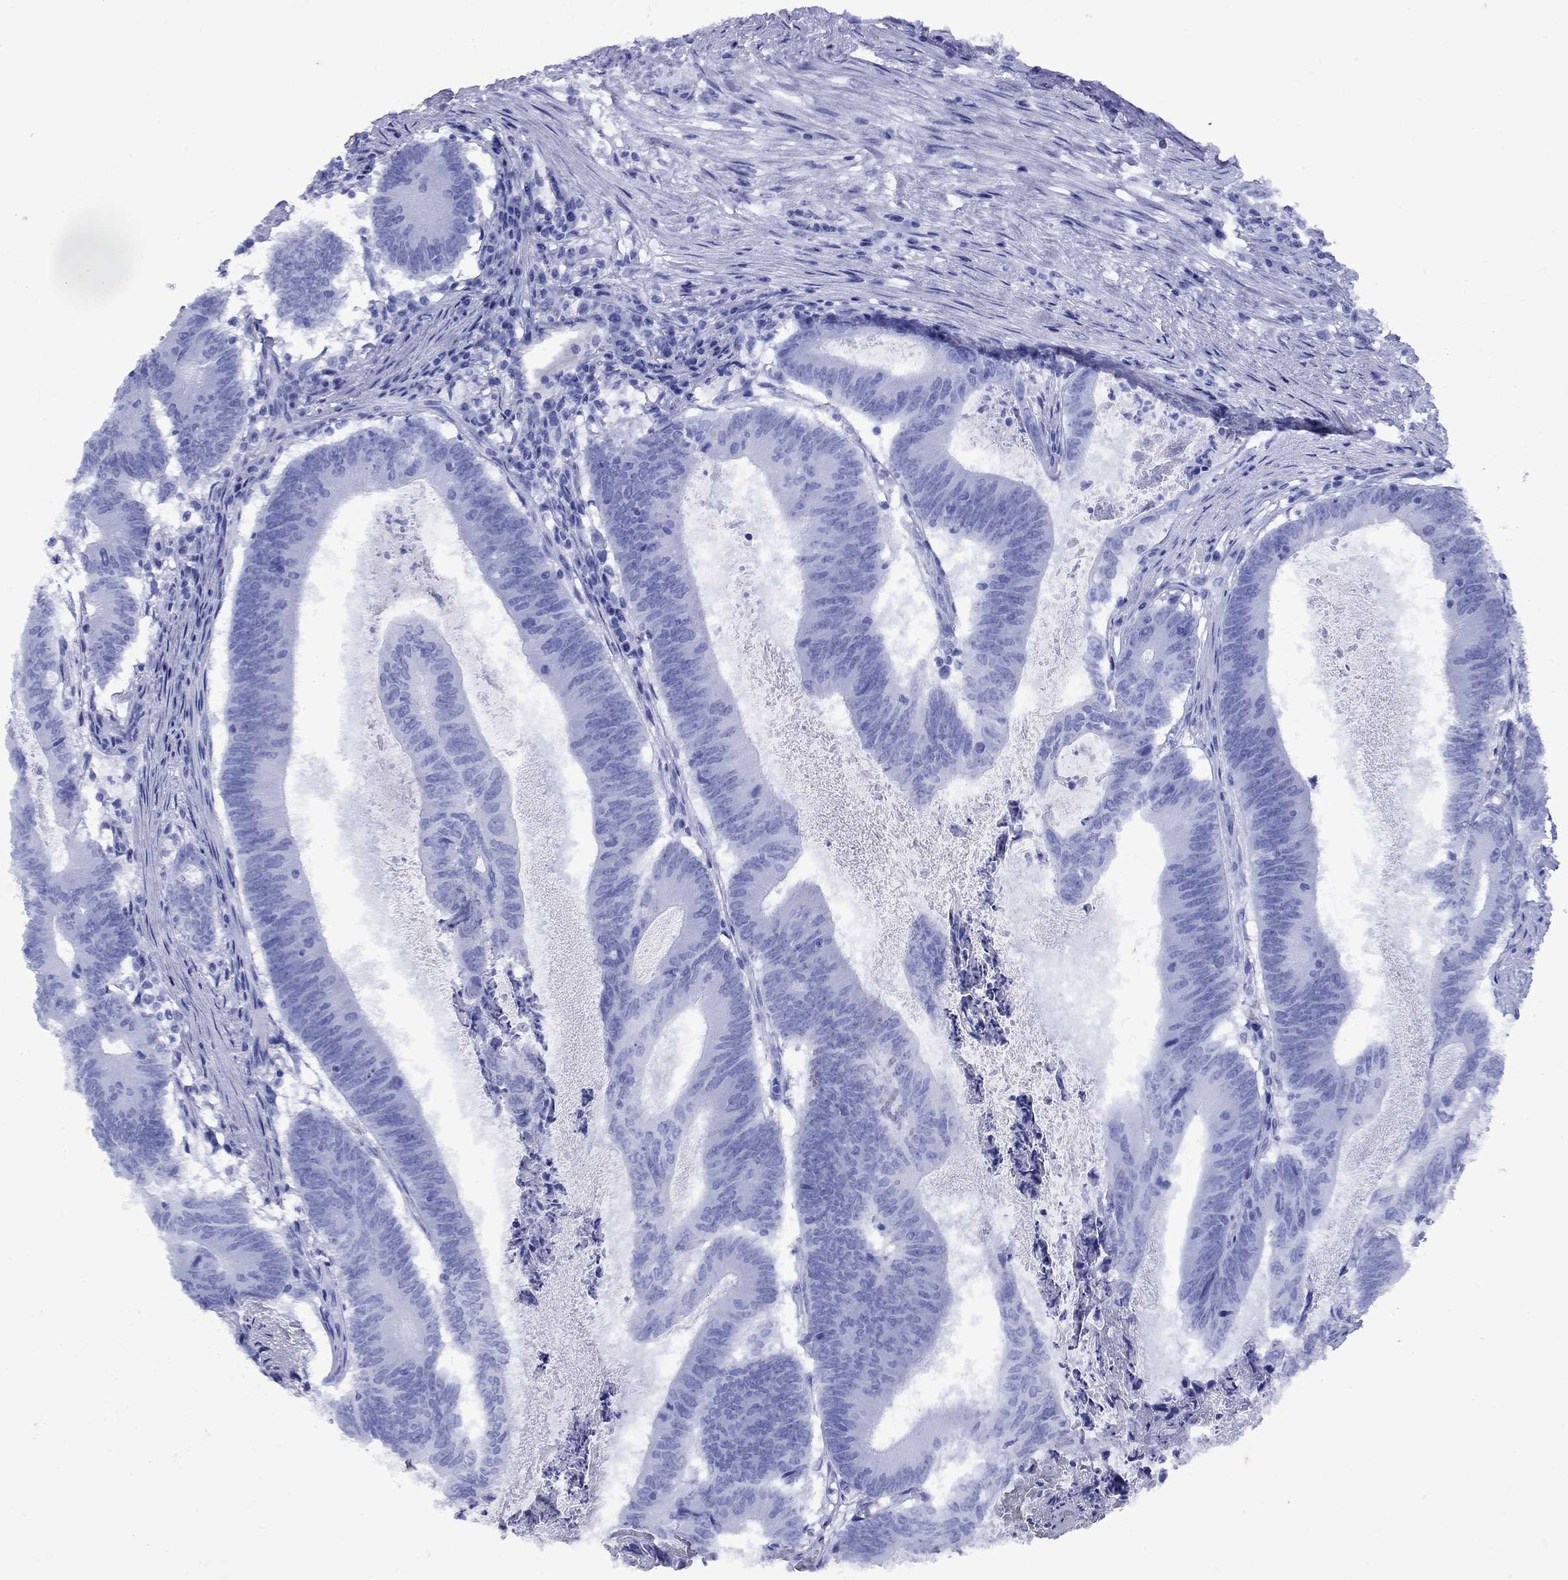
{"staining": {"intensity": "negative", "quantity": "none", "location": "none"}, "tissue": "colorectal cancer", "cell_type": "Tumor cells", "image_type": "cancer", "snomed": [{"axis": "morphology", "description": "Adenocarcinoma, NOS"}, {"axis": "topography", "description": "Colon"}], "caption": "A photomicrograph of colorectal cancer stained for a protein displays no brown staining in tumor cells.", "gene": "CD1A", "patient": {"sex": "female", "age": 70}}